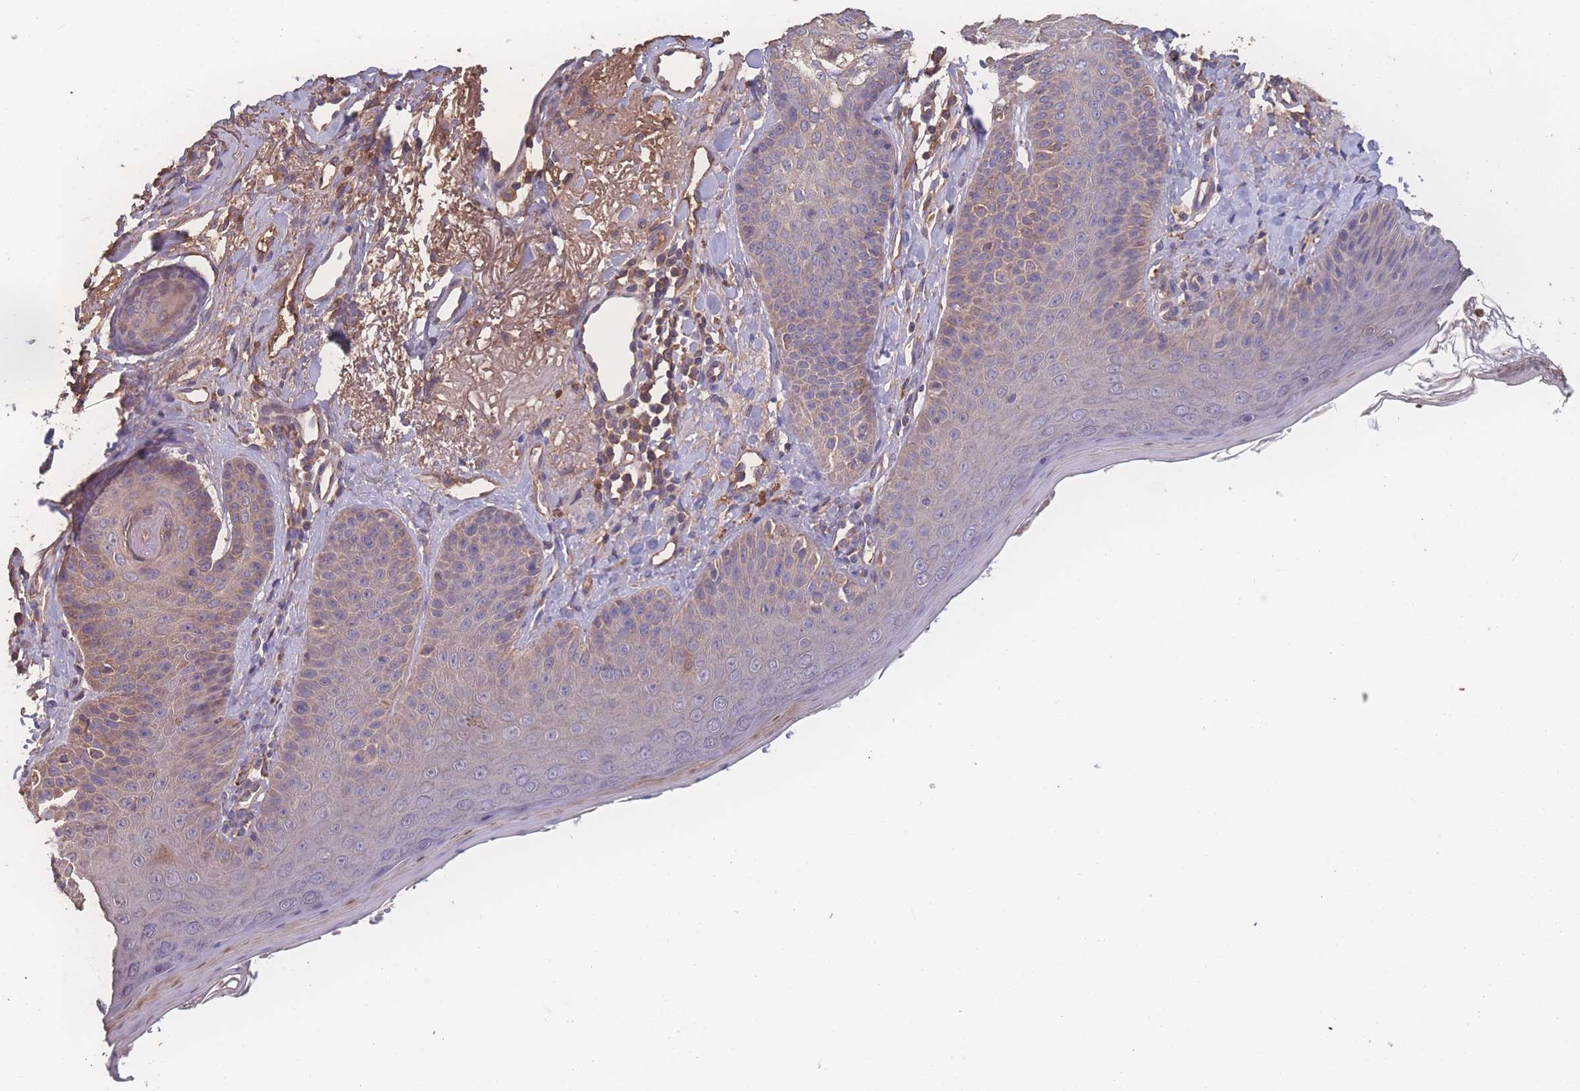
{"staining": {"intensity": "moderate", "quantity": ">75%", "location": "cytoplasmic/membranous"}, "tissue": "skin", "cell_type": "Fibroblasts", "image_type": "normal", "snomed": [{"axis": "morphology", "description": "Normal tissue, NOS"}, {"axis": "topography", "description": "Skin"}], "caption": "Normal skin exhibits moderate cytoplasmic/membranous positivity in approximately >75% of fibroblasts (DAB (3,3'-diaminobenzidine) = brown stain, brightfield microscopy at high magnification)..", "gene": "ATXN10", "patient": {"sex": "male", "age": 57}}